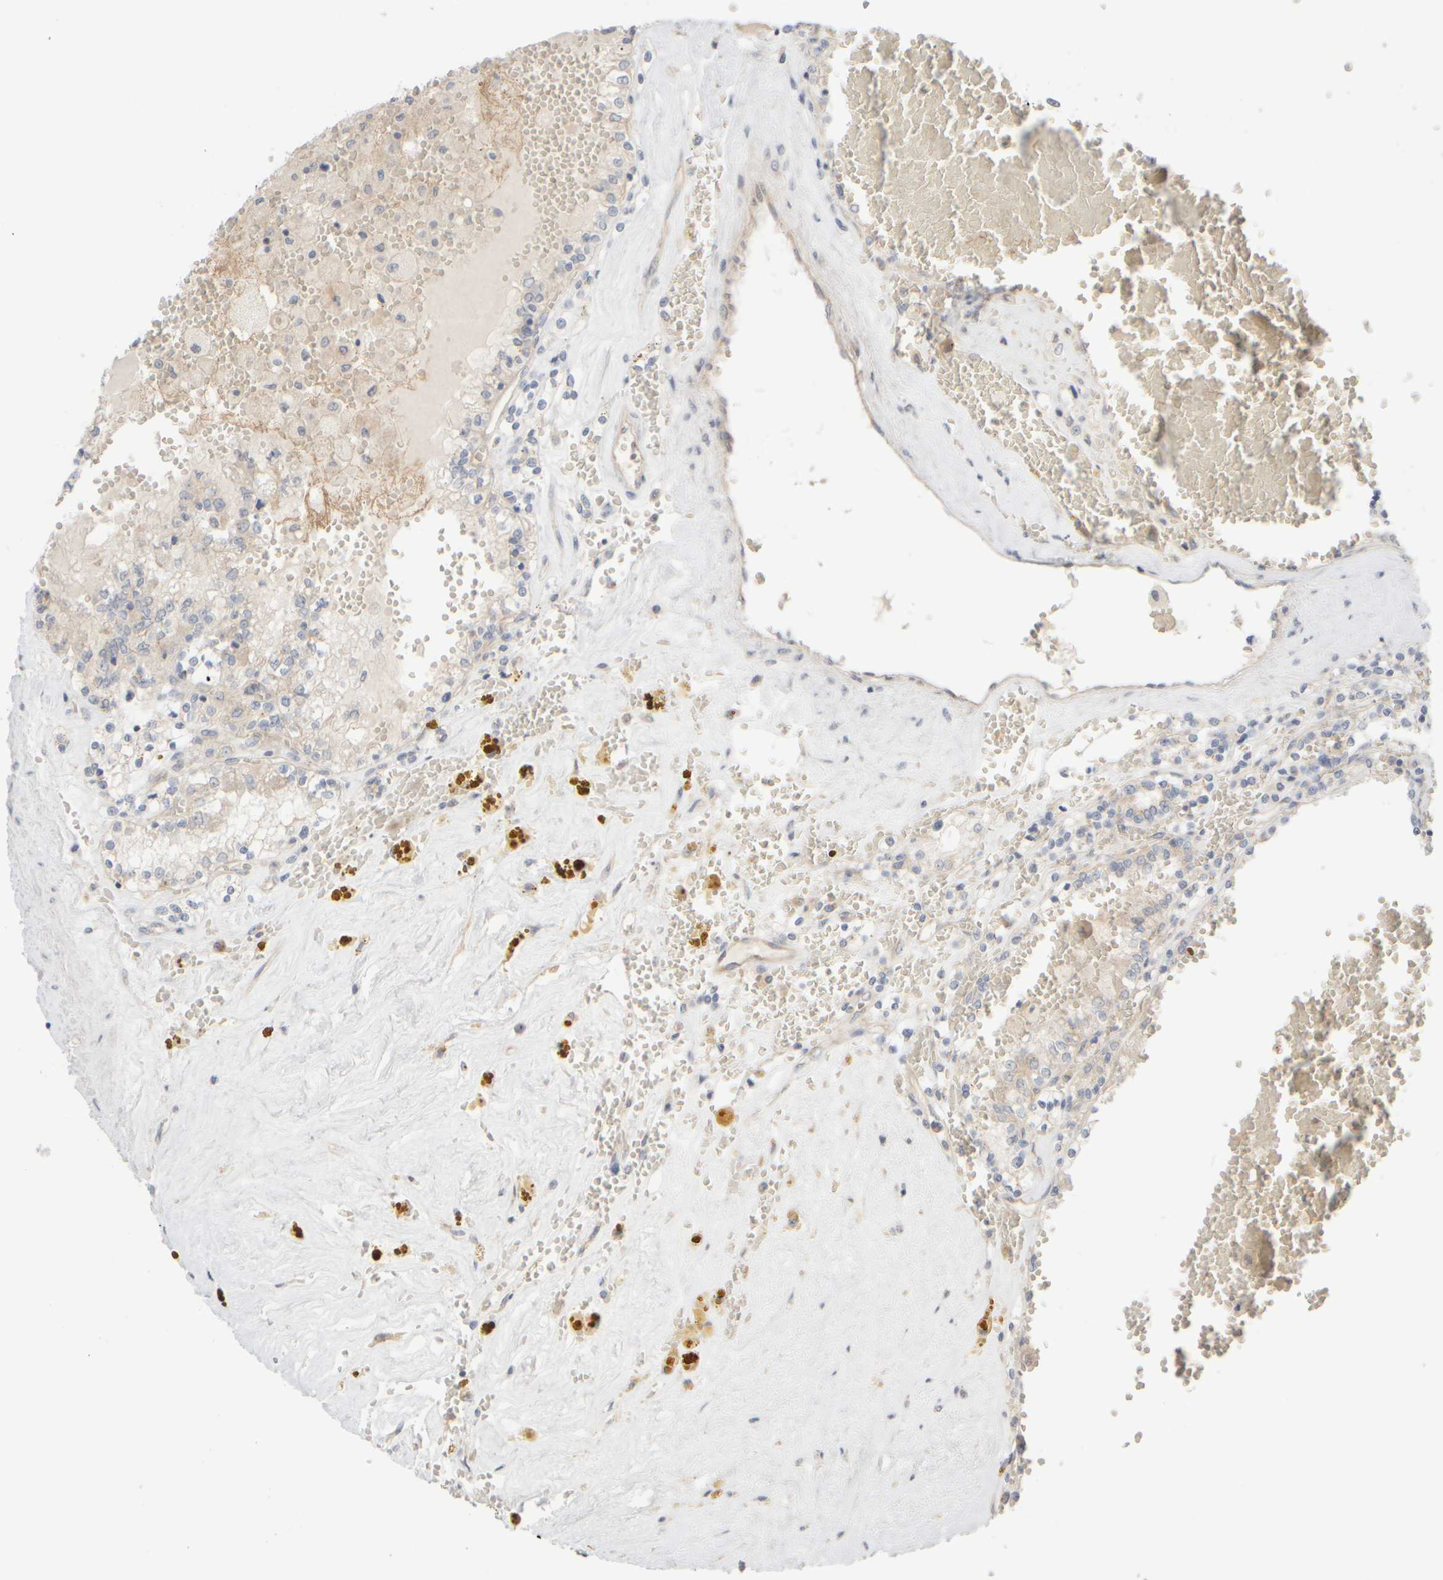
{"staining": {"intensity": "negative", "quantity": "none", "location": "none"}, "tissue": "renal cancer", "cell_type": "Tumor cells", "image_type": "cancer", "snomed": [{"axis": "morphology", "description": "Adenocarcinoma, NOS"}, {"axis": "topography", "description": "Kidney"}], "caption": "Tumor cells show no significant staining in renal cancer (adenocarcinoma).", "gene": "GOPC", "patient": {"sex": "female", "age": 56}}